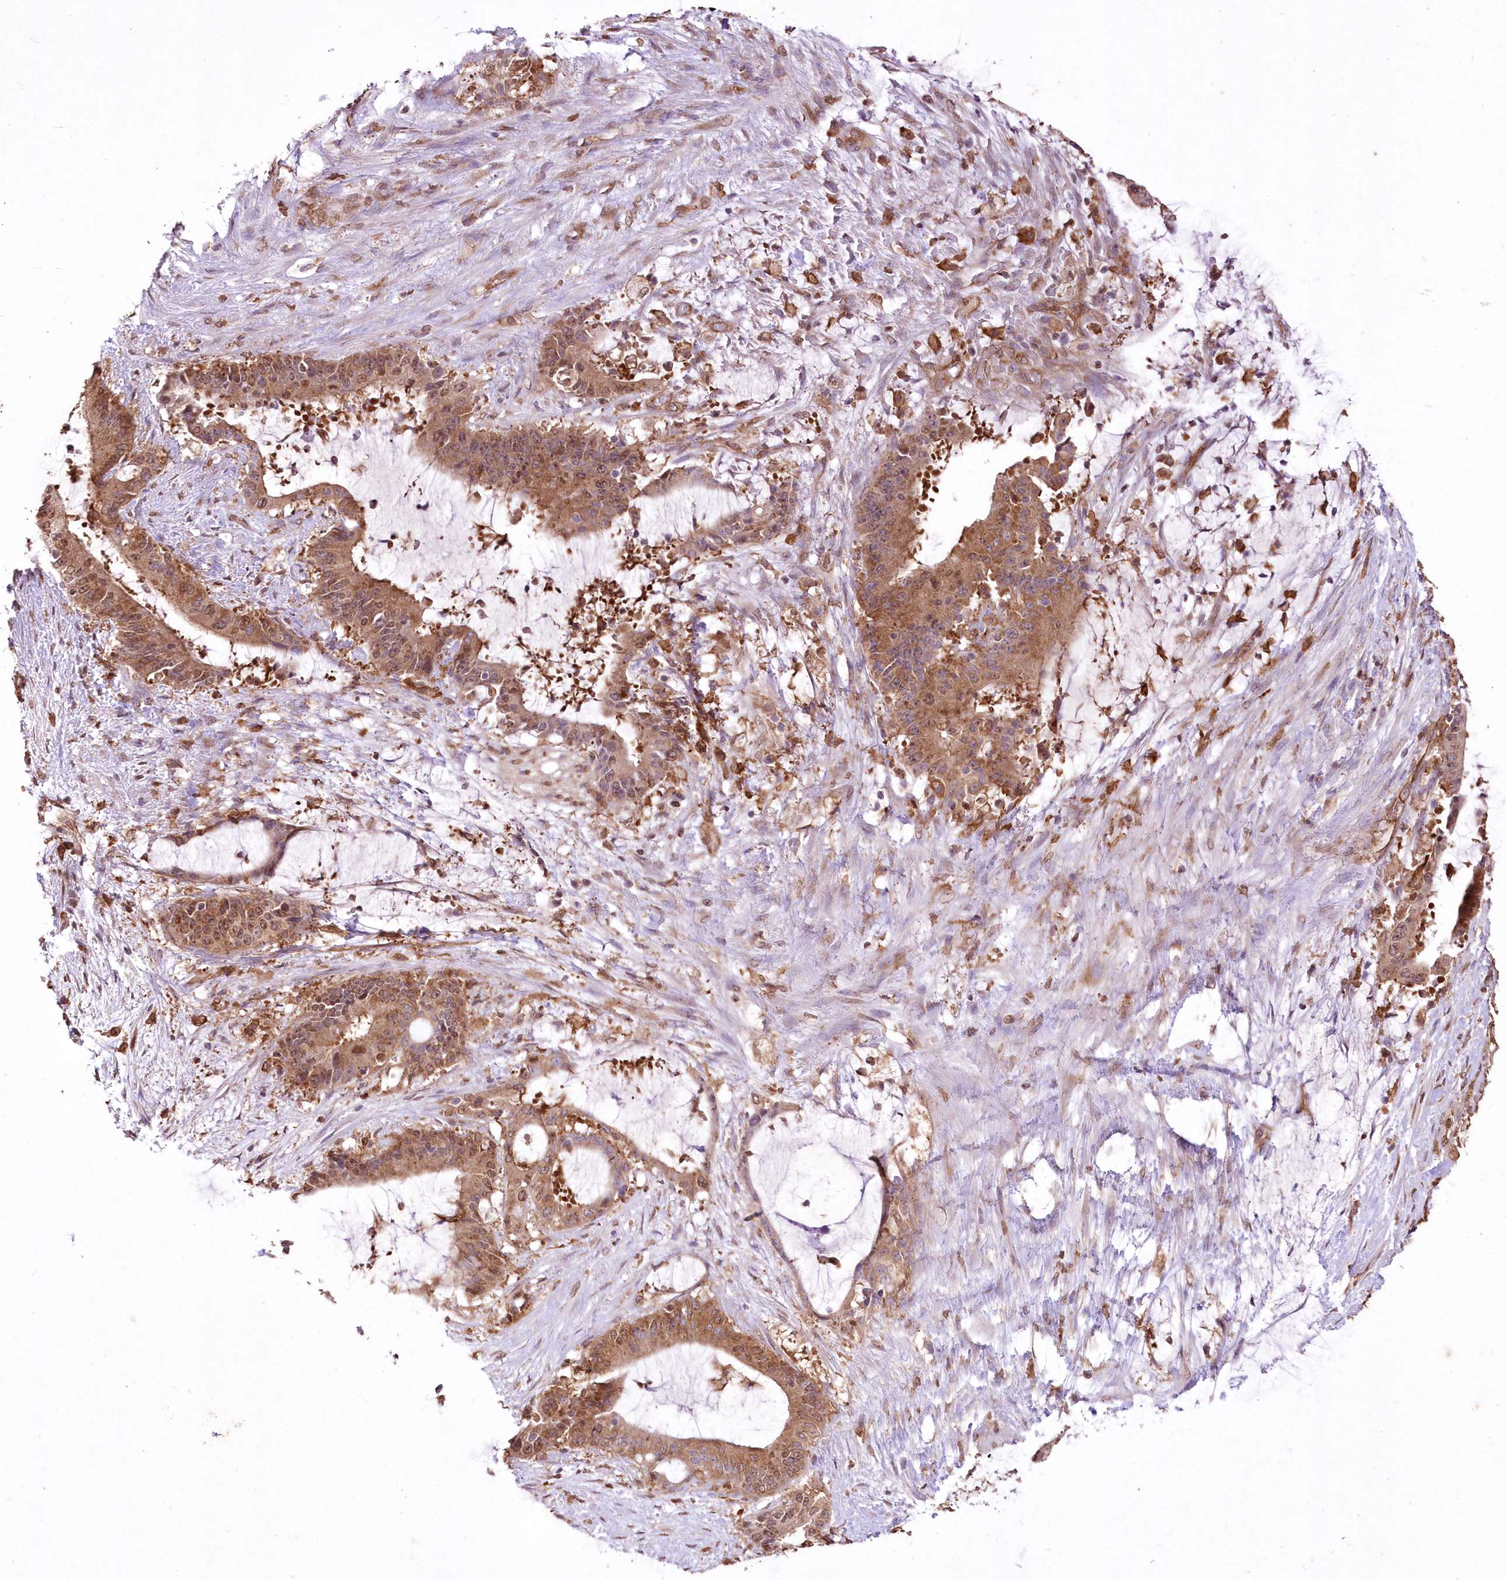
{"staining": {"intensity": "moderate", "quantity": ">75%", "location": "cytoplasmic/membranous,nuclear"}, "tissue": "liver cancer", "cell_type": "Tumor cells", "image_type": "cancer", "snomed": [{"axis": "morphology", "description": "Normal tissue, NOS"}, {"axis": "morphology", "description": "Cholangiocarcinoma"}, {"axis": "topography", "description": "Liver"}, {"axis": "topography", "description": "Peripheral nerve tissue"}], "caption": "Protein expression analysis of human liver cholangiocarcinoma reveals moderate cytoplasmic/membranous and nuclear expression in about >75% of tumor cells.", "gene": "FCHO2", "patient": {"sex": "female", "age": 73}}